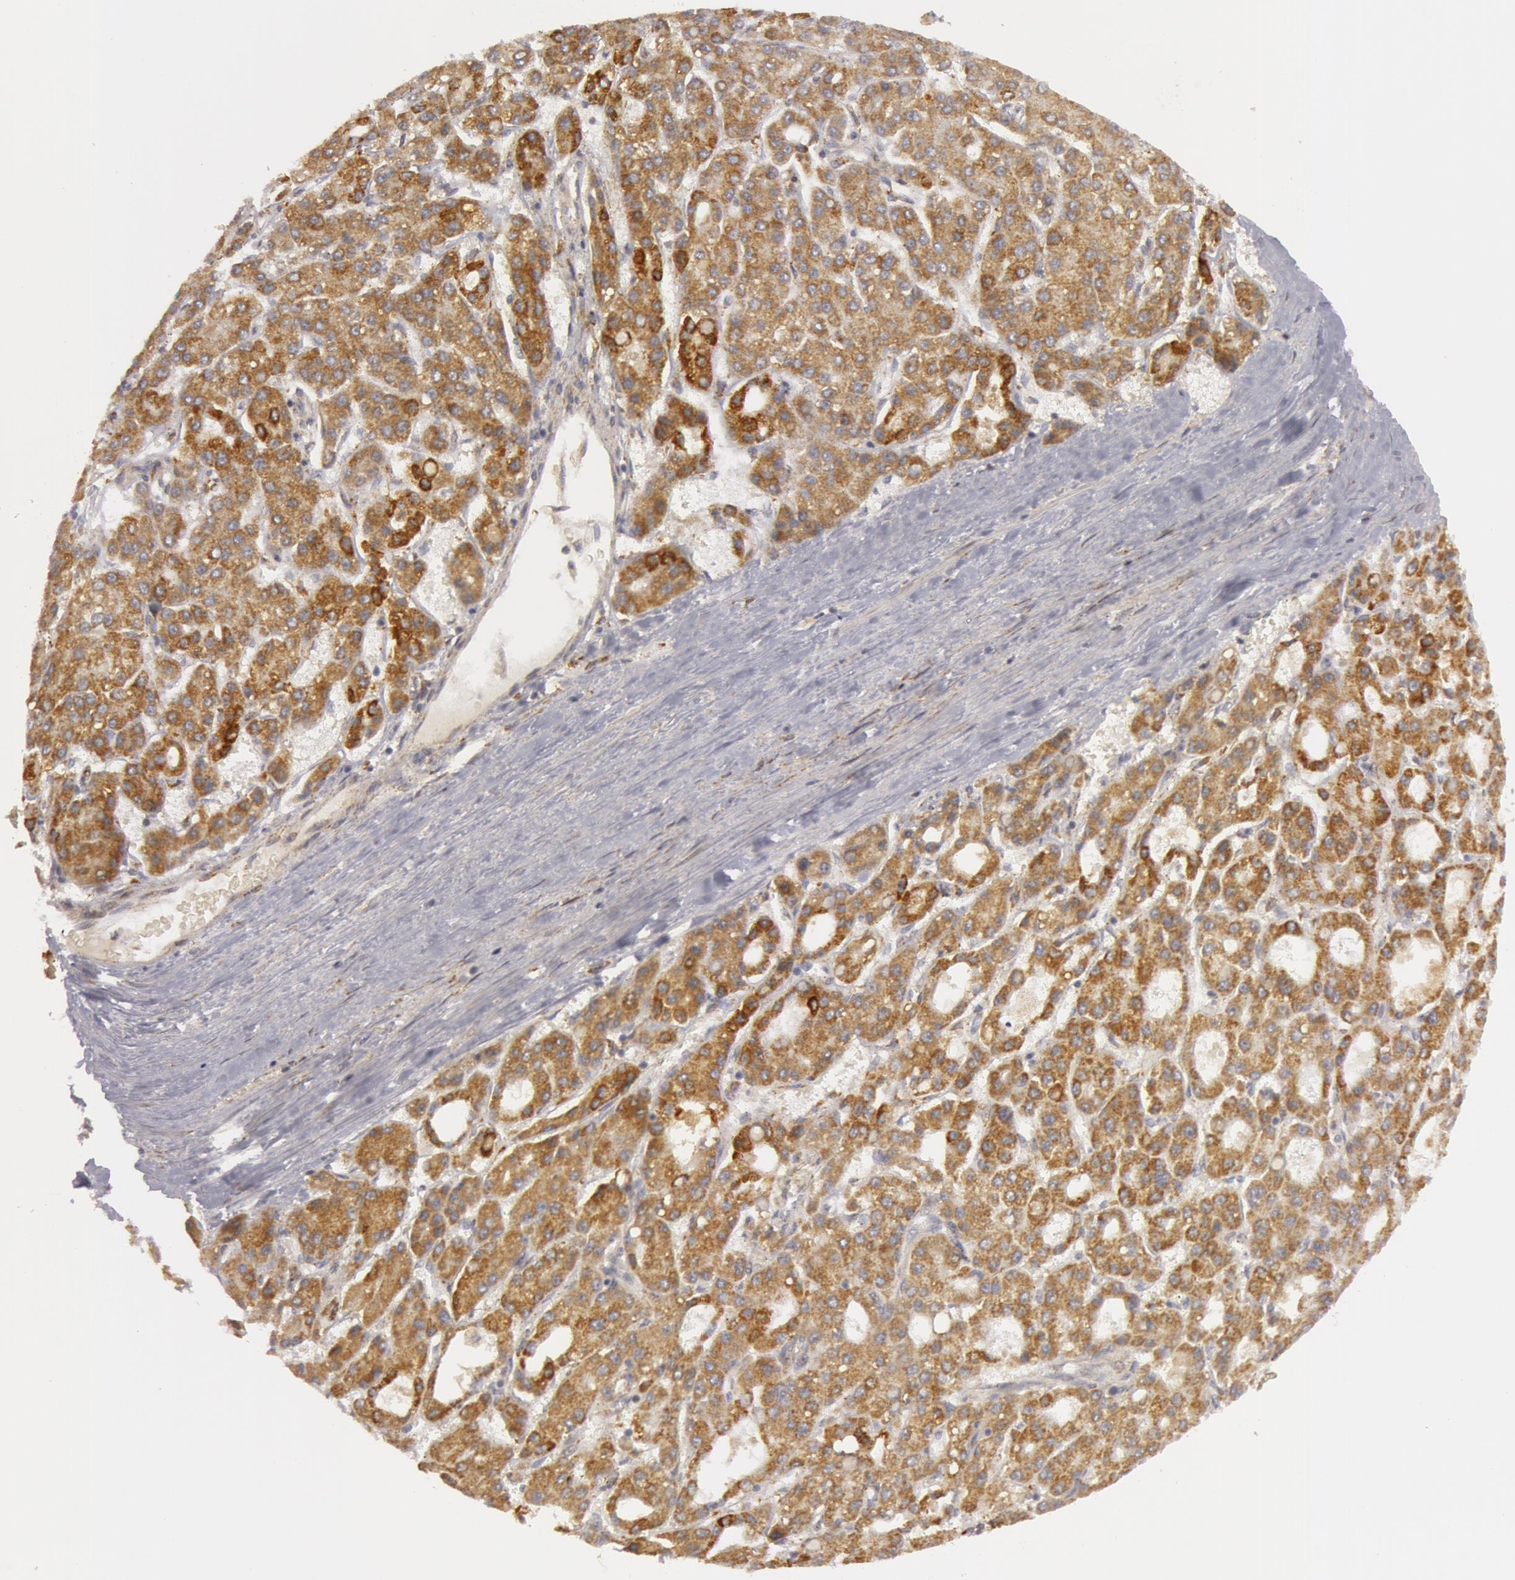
{"staining": {"intensity": "moderate", "quantity": ">75%", "location": "cytoplasmic/membranous"}, "tissue": "liver cancer", "cell_type": "Tumor cells", "image_type": "cancer", "snomed": [{"axis": "morphology", "description": "Carcinoma, Hepatocellular, NOS"}, {"axis": "topography", "description": "Liver"}], "caption": "Immunohistochemistry (IHC) (DAB (3,3'-diaminobenzidine)) staining of human liver hepatocellular carcinoma demonstrates moderate cytoplasmic/membranous protein staining in about >75% of tumor cells.", "gene": "C7", "patient": {"sex": "male", "age": 69}}